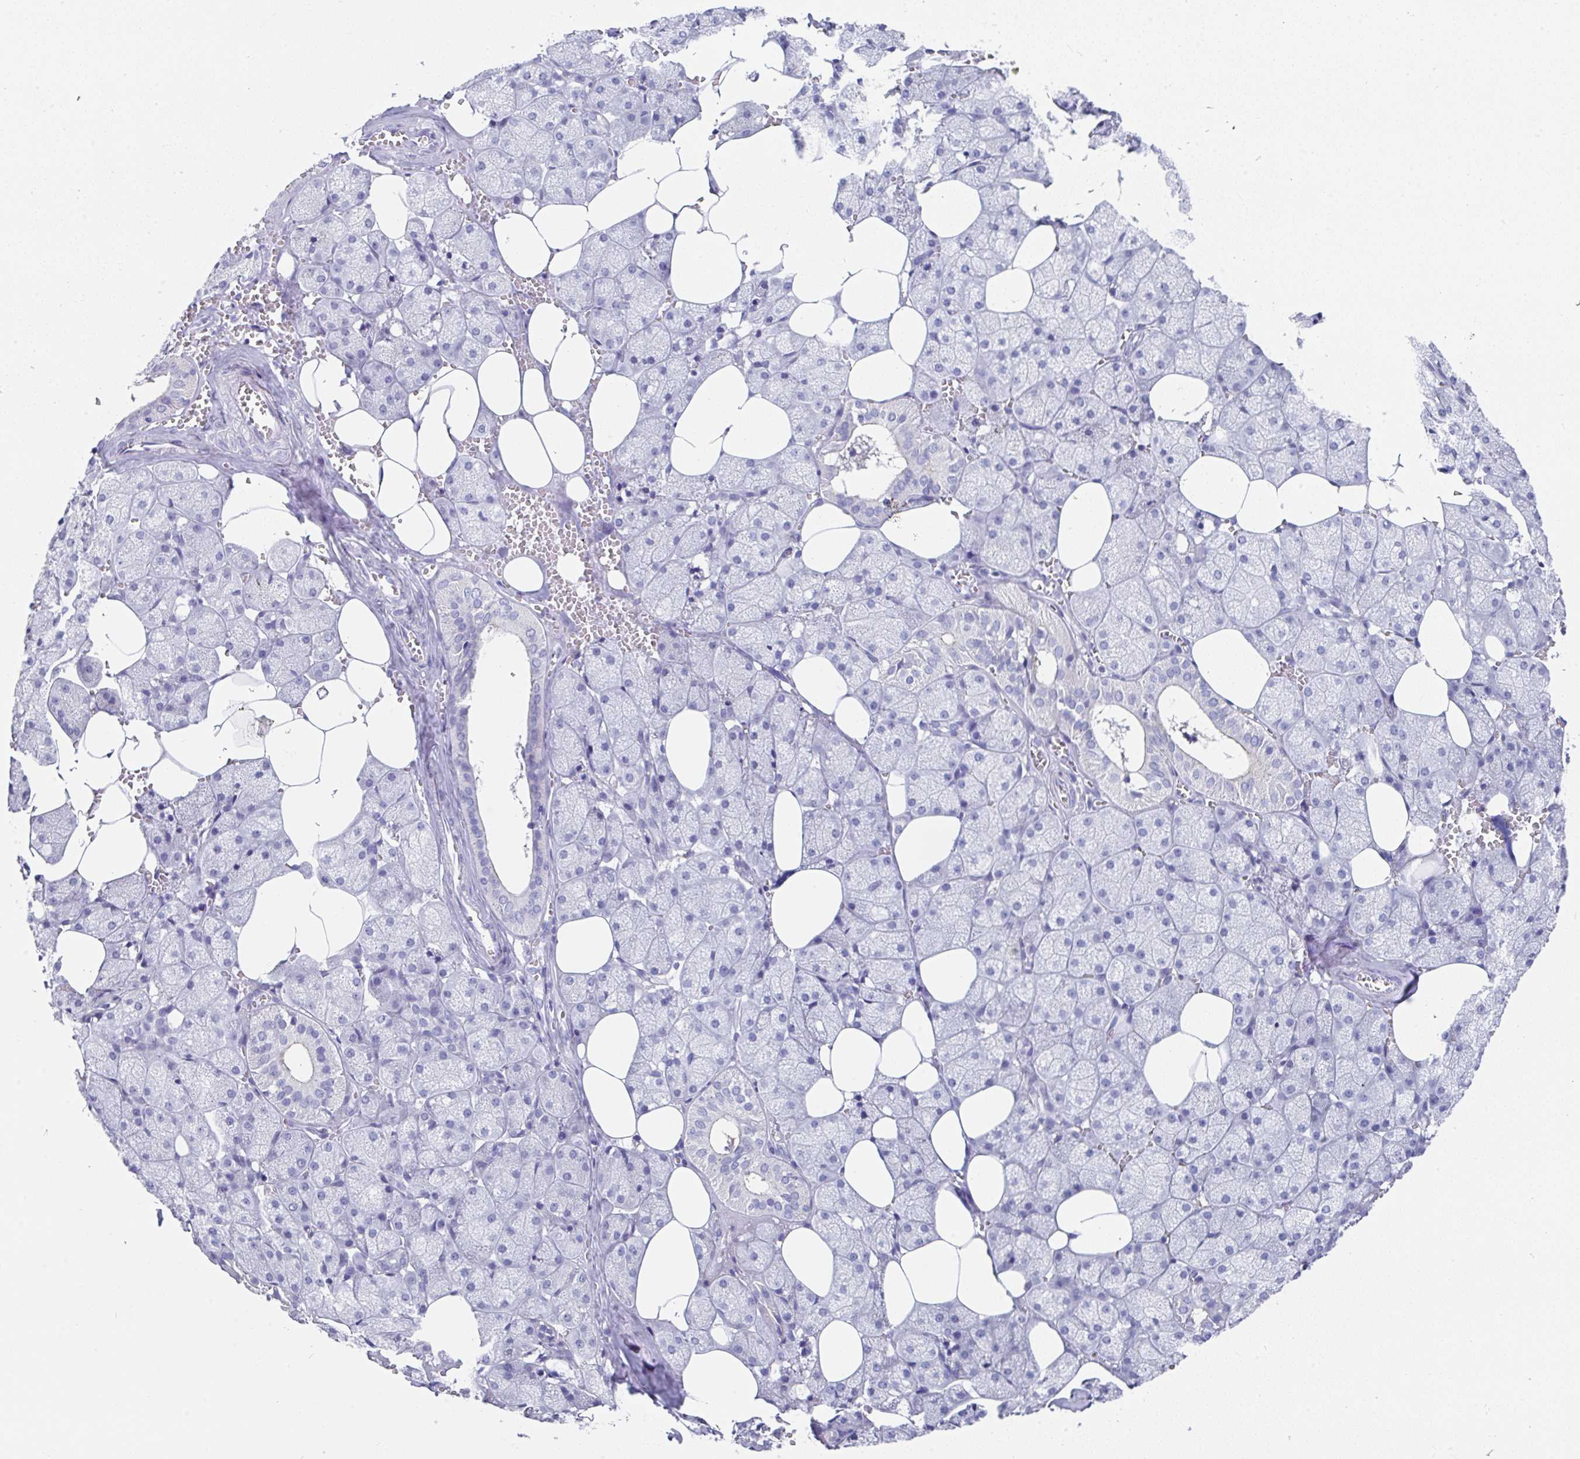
{"staining": {"intensity": "negative", "quantity": "none", "location": "none"}, "tissue": "salivary gland", "cell_type": "Glandular cells", "image_type": "normal", "snomed": [{"axis": "morphology", "description": "Normal tissue, NOS"}, {"axis": "topography", "description": "Salivary gland"}, {"axis": "topography", "description": "Peripheral nerve tissue"}], "caption": "High power microscopy micrograph of an immunohistochemistry micrograph of unremarkable salivary gland, revealing no significant expression in glandular cells.", "gene": "TNFRSF8", "patient": {"sex": "male", "age": 38}}